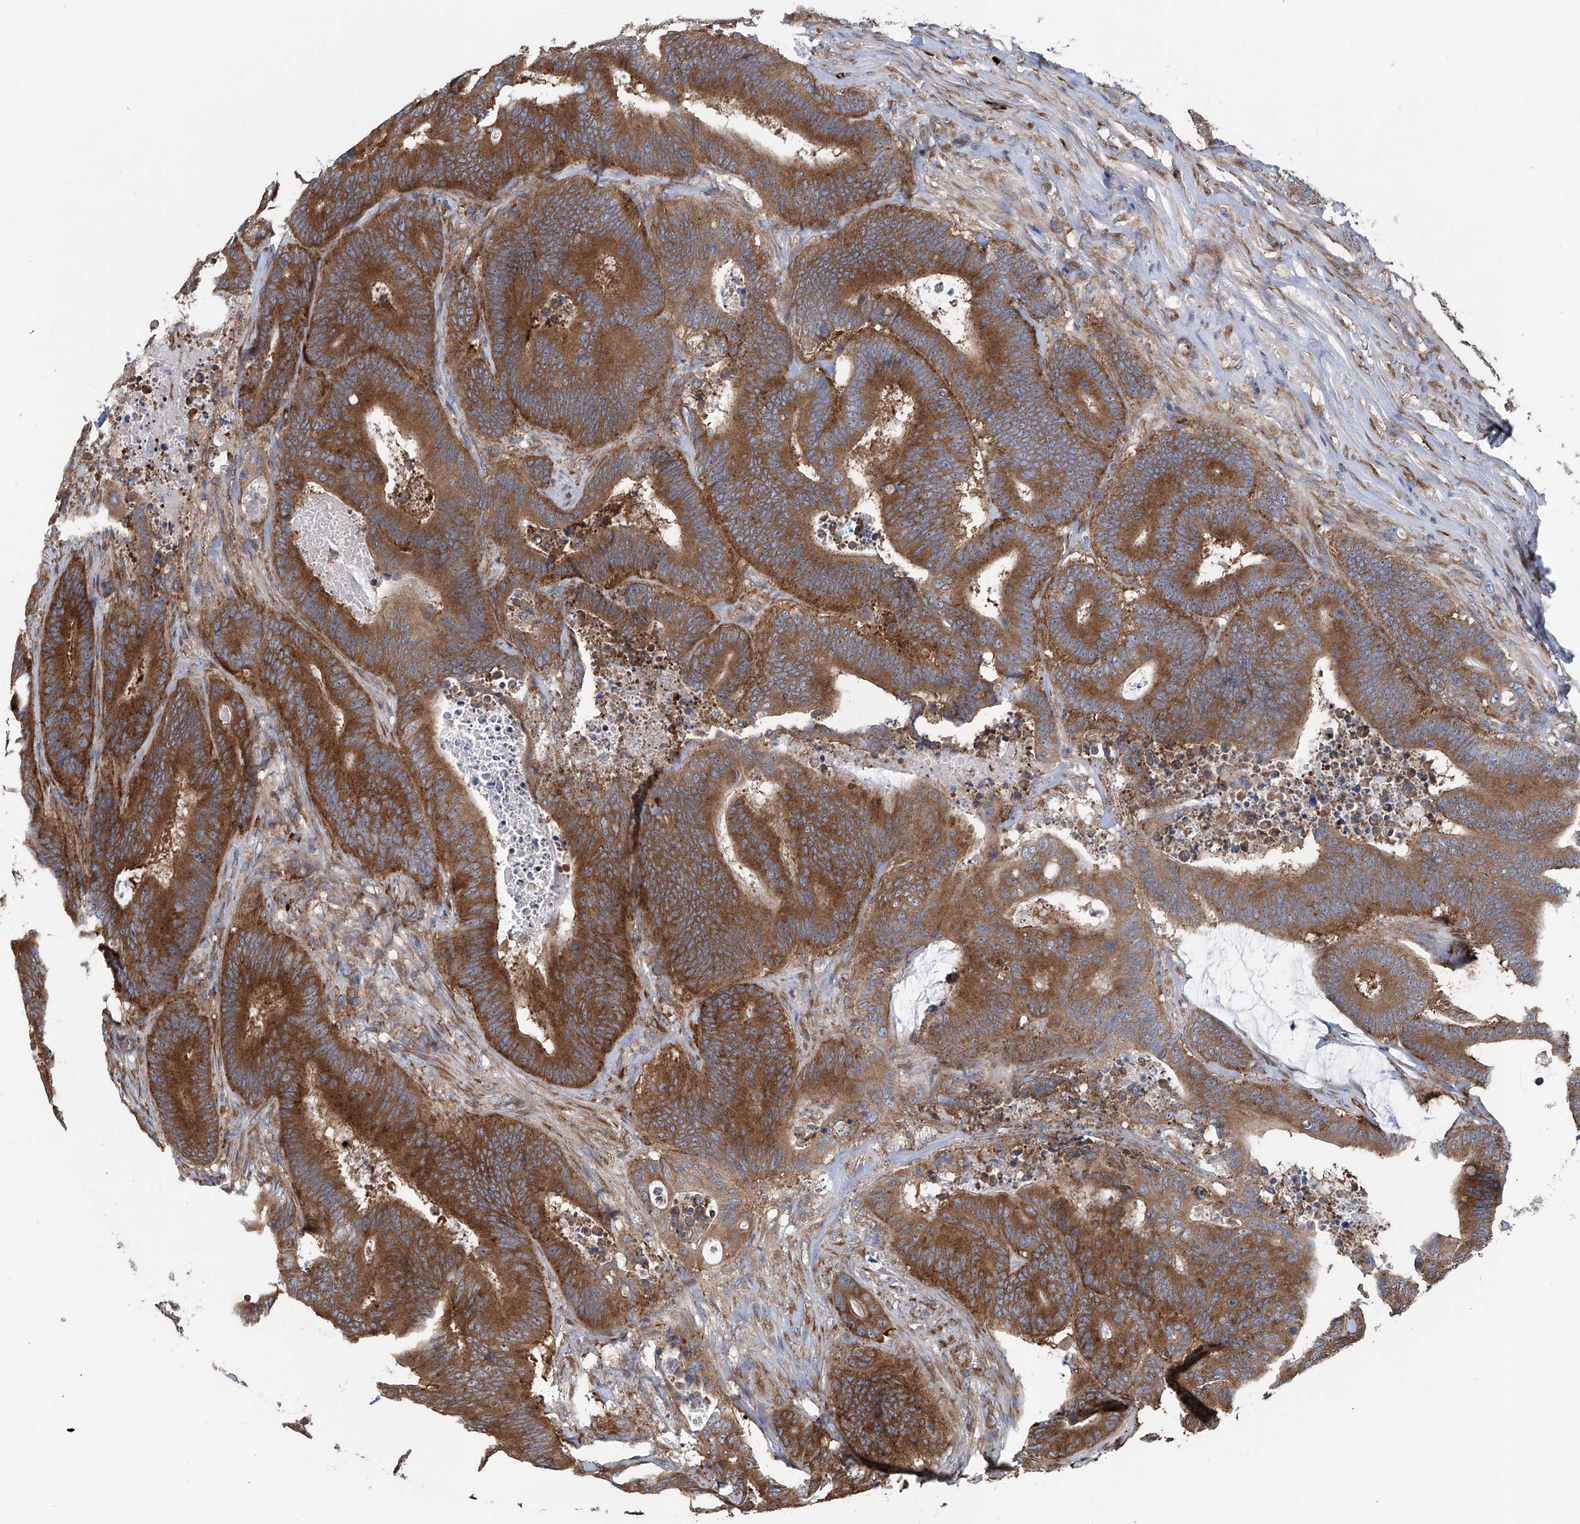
{"staining": {"intensity": "strong", "quantity": ">75%", "location": "cytoplasmic/membranous"}, "tissue": "colorectal cancer", "cell_type": "Tumor cells", "image_type": "cancer", "snomed": [{"axis": "morphology", "description": "Adenocarcinoma, NOS"}, {"axis": "topography", "description": "Colon"}], "caption": "Strong cytoplasmic/membranous staining is present in approximately >75% of tumor cells in colorectal cancer.", "gene": "SENP2", "patient": {"sex": "male", "age": 83}}